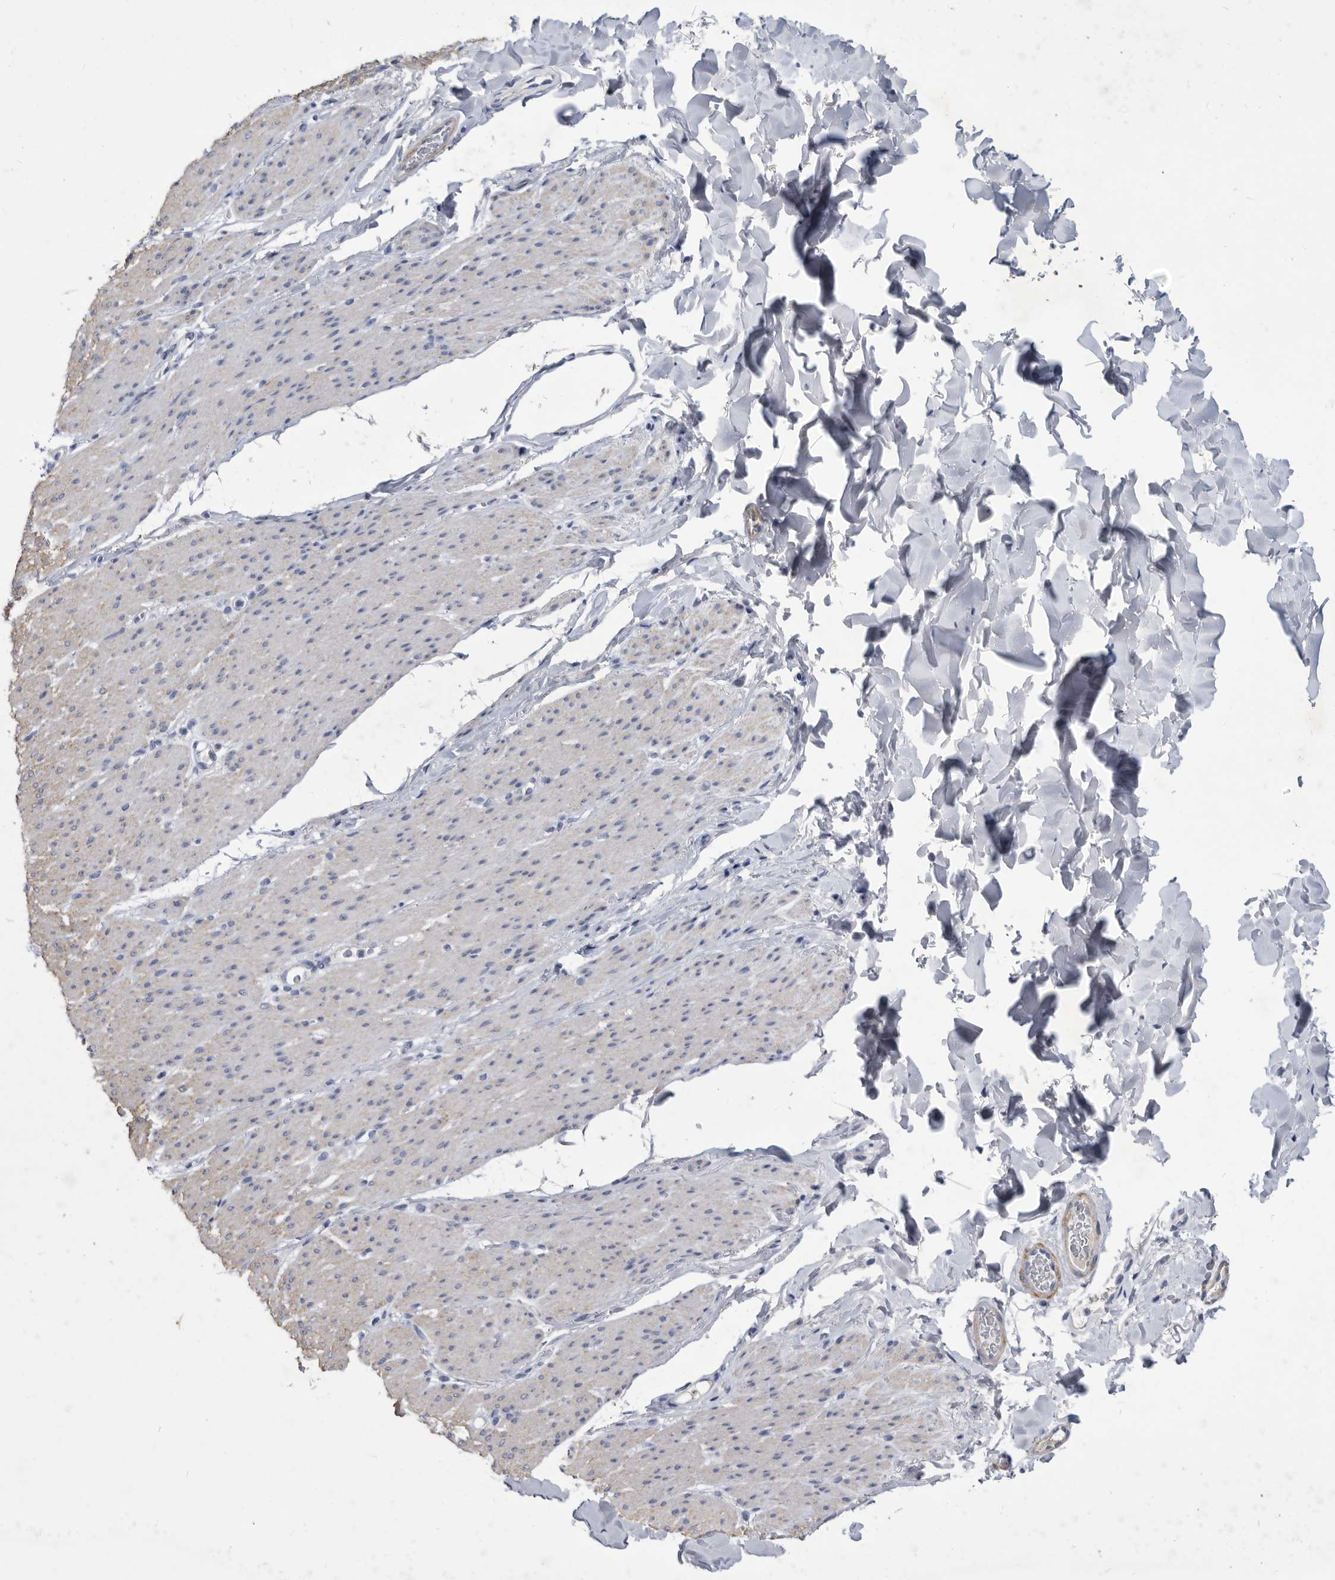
{"staining": {"intensity": "negative", "quantity": "none", "location": "none"}, "tissue": "smooth muscle", "cell_type": "Smooth muscle cells", "image_type": "normal", "snomed": [{"axis": "morphology", "description": "Normal tissue, NOS"}, {"axis": "topography", "description": "Colon"}, {"axis": "topography", "description": "Peripheral nerve tissue"}], "caption": "Immunohistochemistry (IHC) of benign human smooth muscle reveals no staining in smooth muscle cells. Brightfield microscopy of immunohistochemistry stained with DAB (brown) and hematoxylin (blue), captured at high magnification.", "gene": "BTBD6", "patient": {"sex": "female", "age": 61}}